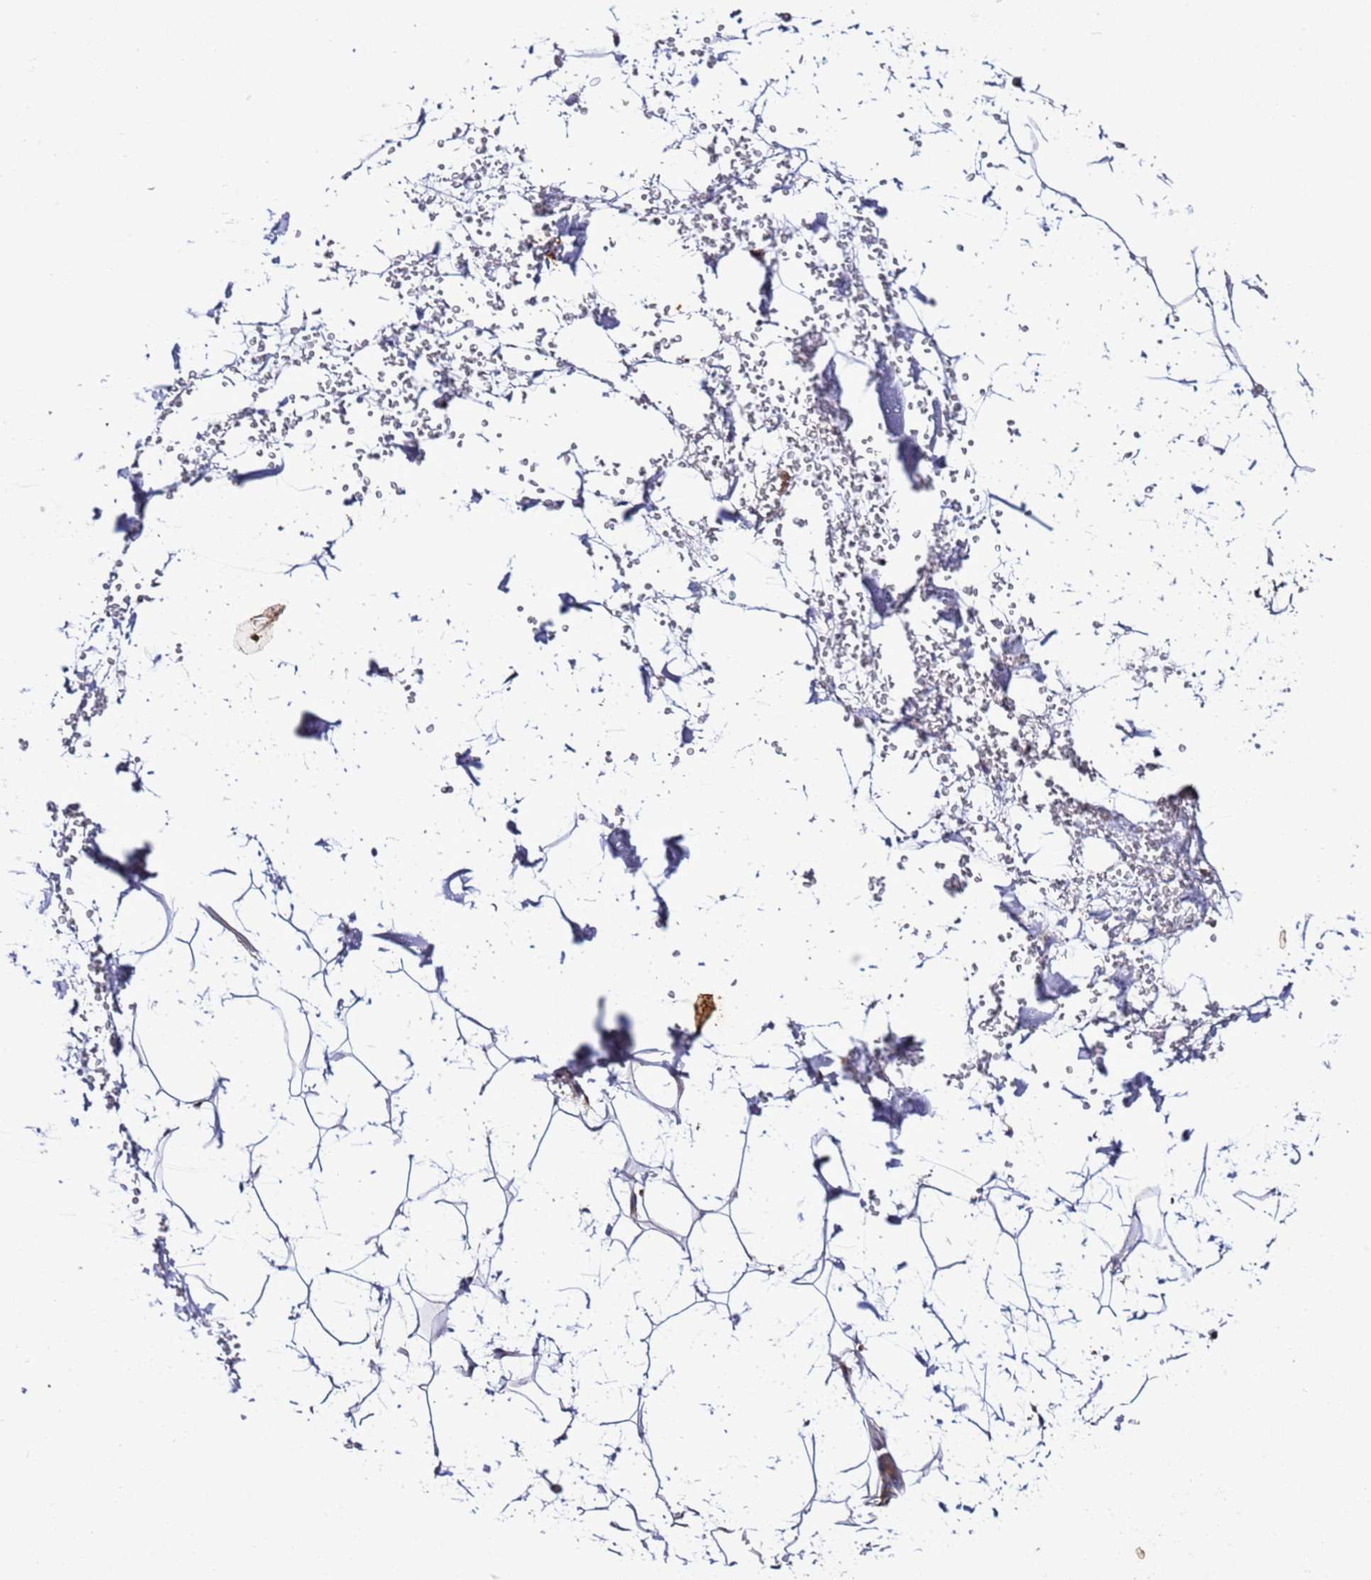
{"staining": {"intensity": "negative", "quantity": "none", "location": "none"}, "tissue": "adipose tissue", "cell_type": "Adipocytes", "image_type": "normal", "snomed": [{"axis": "morphology", "description": "Normal tissue, NOS"}, {"axis": "topography", "description": "Breast"}], "caption": "Human adipose tissue stained for a protein using immunohistochemistry reveals no expression in adipocytes.", "gene": "TMEM176B", "patient": {"sex": "female", "age": 26}}